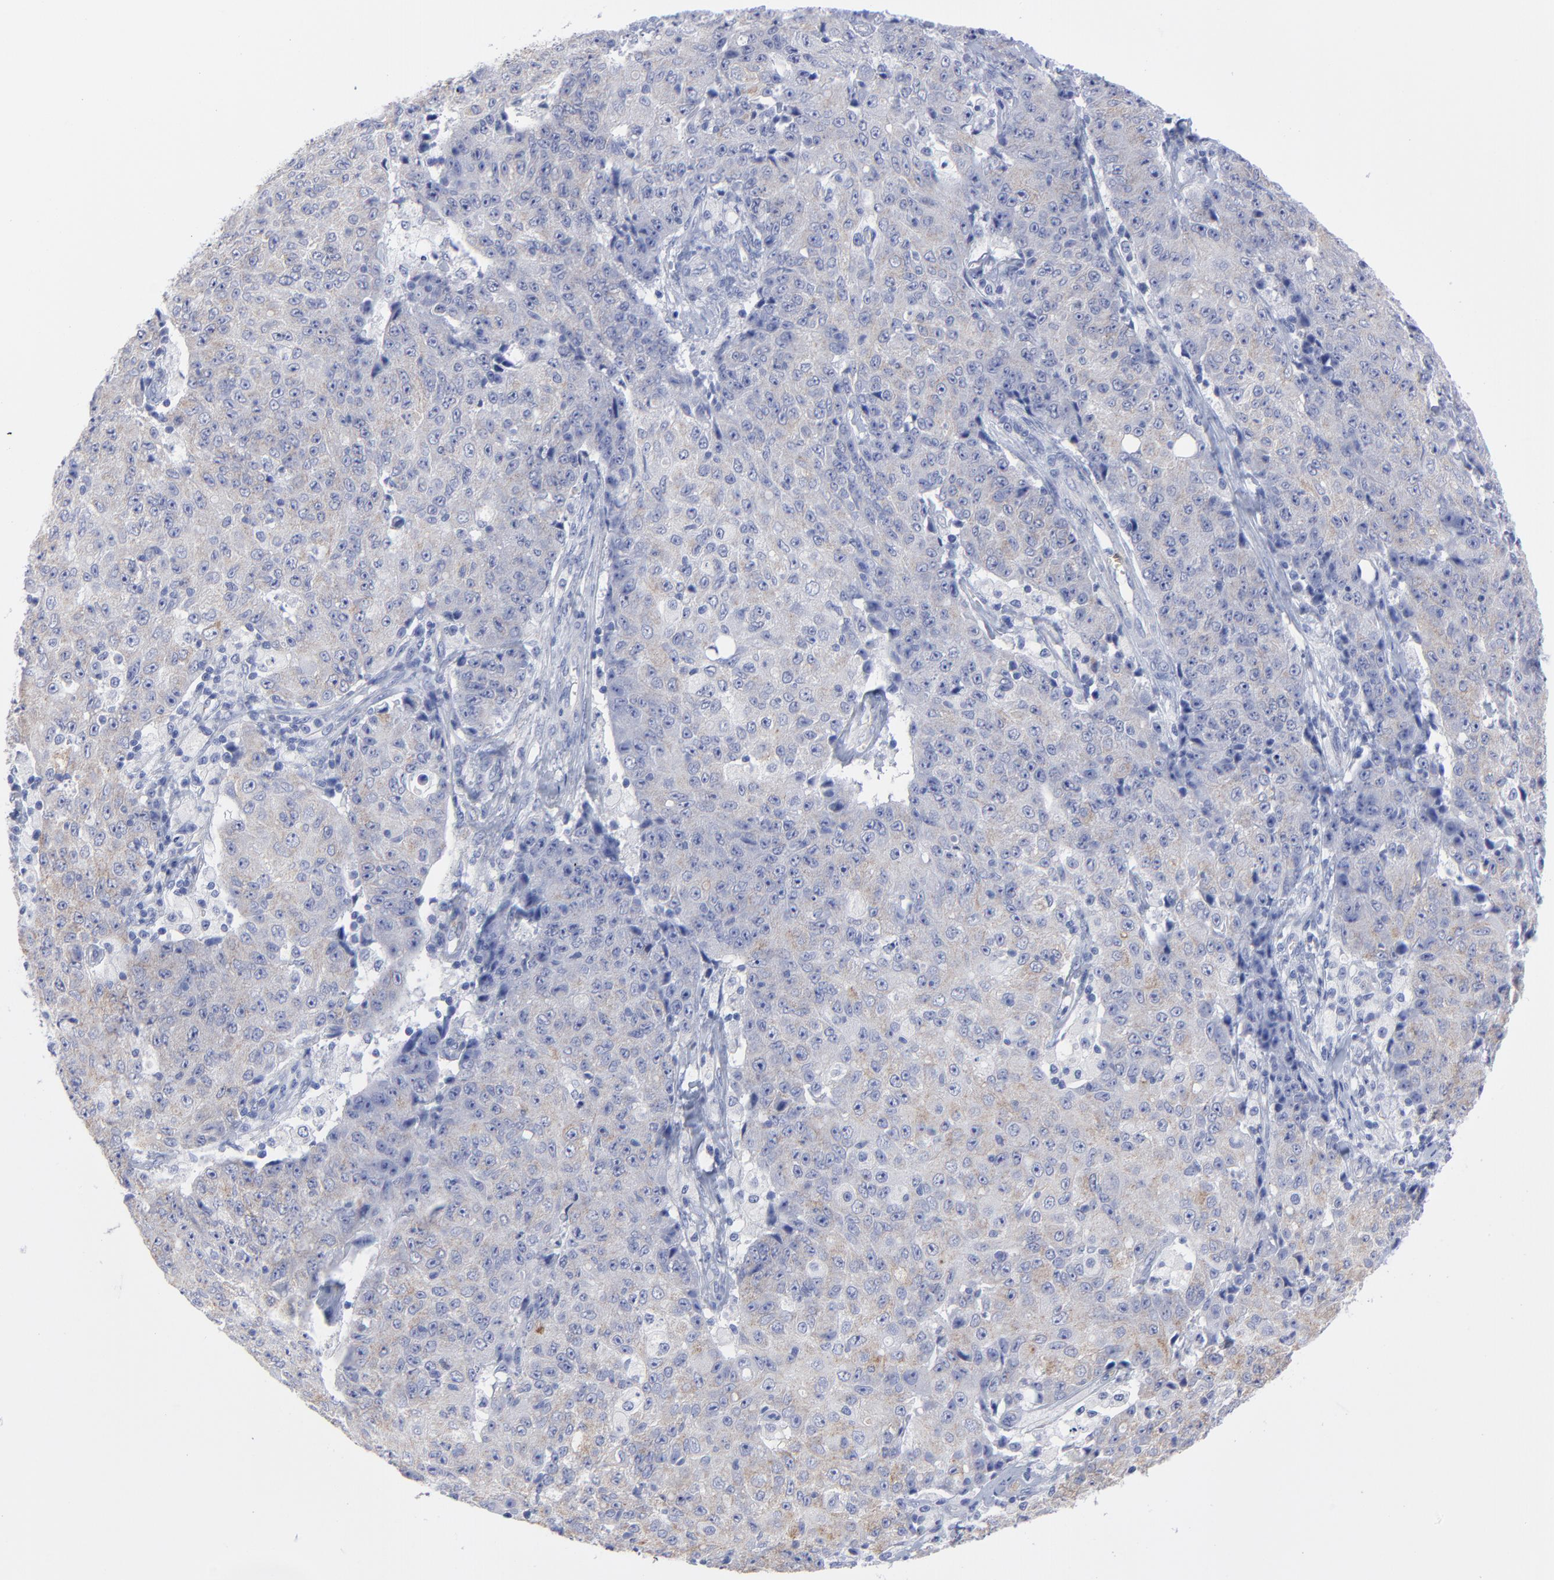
{"staining": {"intensity": "weak", "quantity": "25%-75%", "location": "cytoplasmic/membranous"}, "tissue": "ovarian cancer", "cell_type": "Tumor cells", "image_type": "cancer", "snomed": [{"axis": "morphology", "description": "Carcinoma, endometroid"}, {"axis": "topography", "description": "Ovary"}], "caption": "Endometroid carcinoma (ovarian) stained with DAB (3,3'-diaminobenzidine) immunohistochemistry (IHC) shows low levels of weak cytoplasmic/membranous positivity in approximately 25%-75% of tumor cells.", "gene": "CNTN3", "patient": {"sex": "female", "age": 42}}